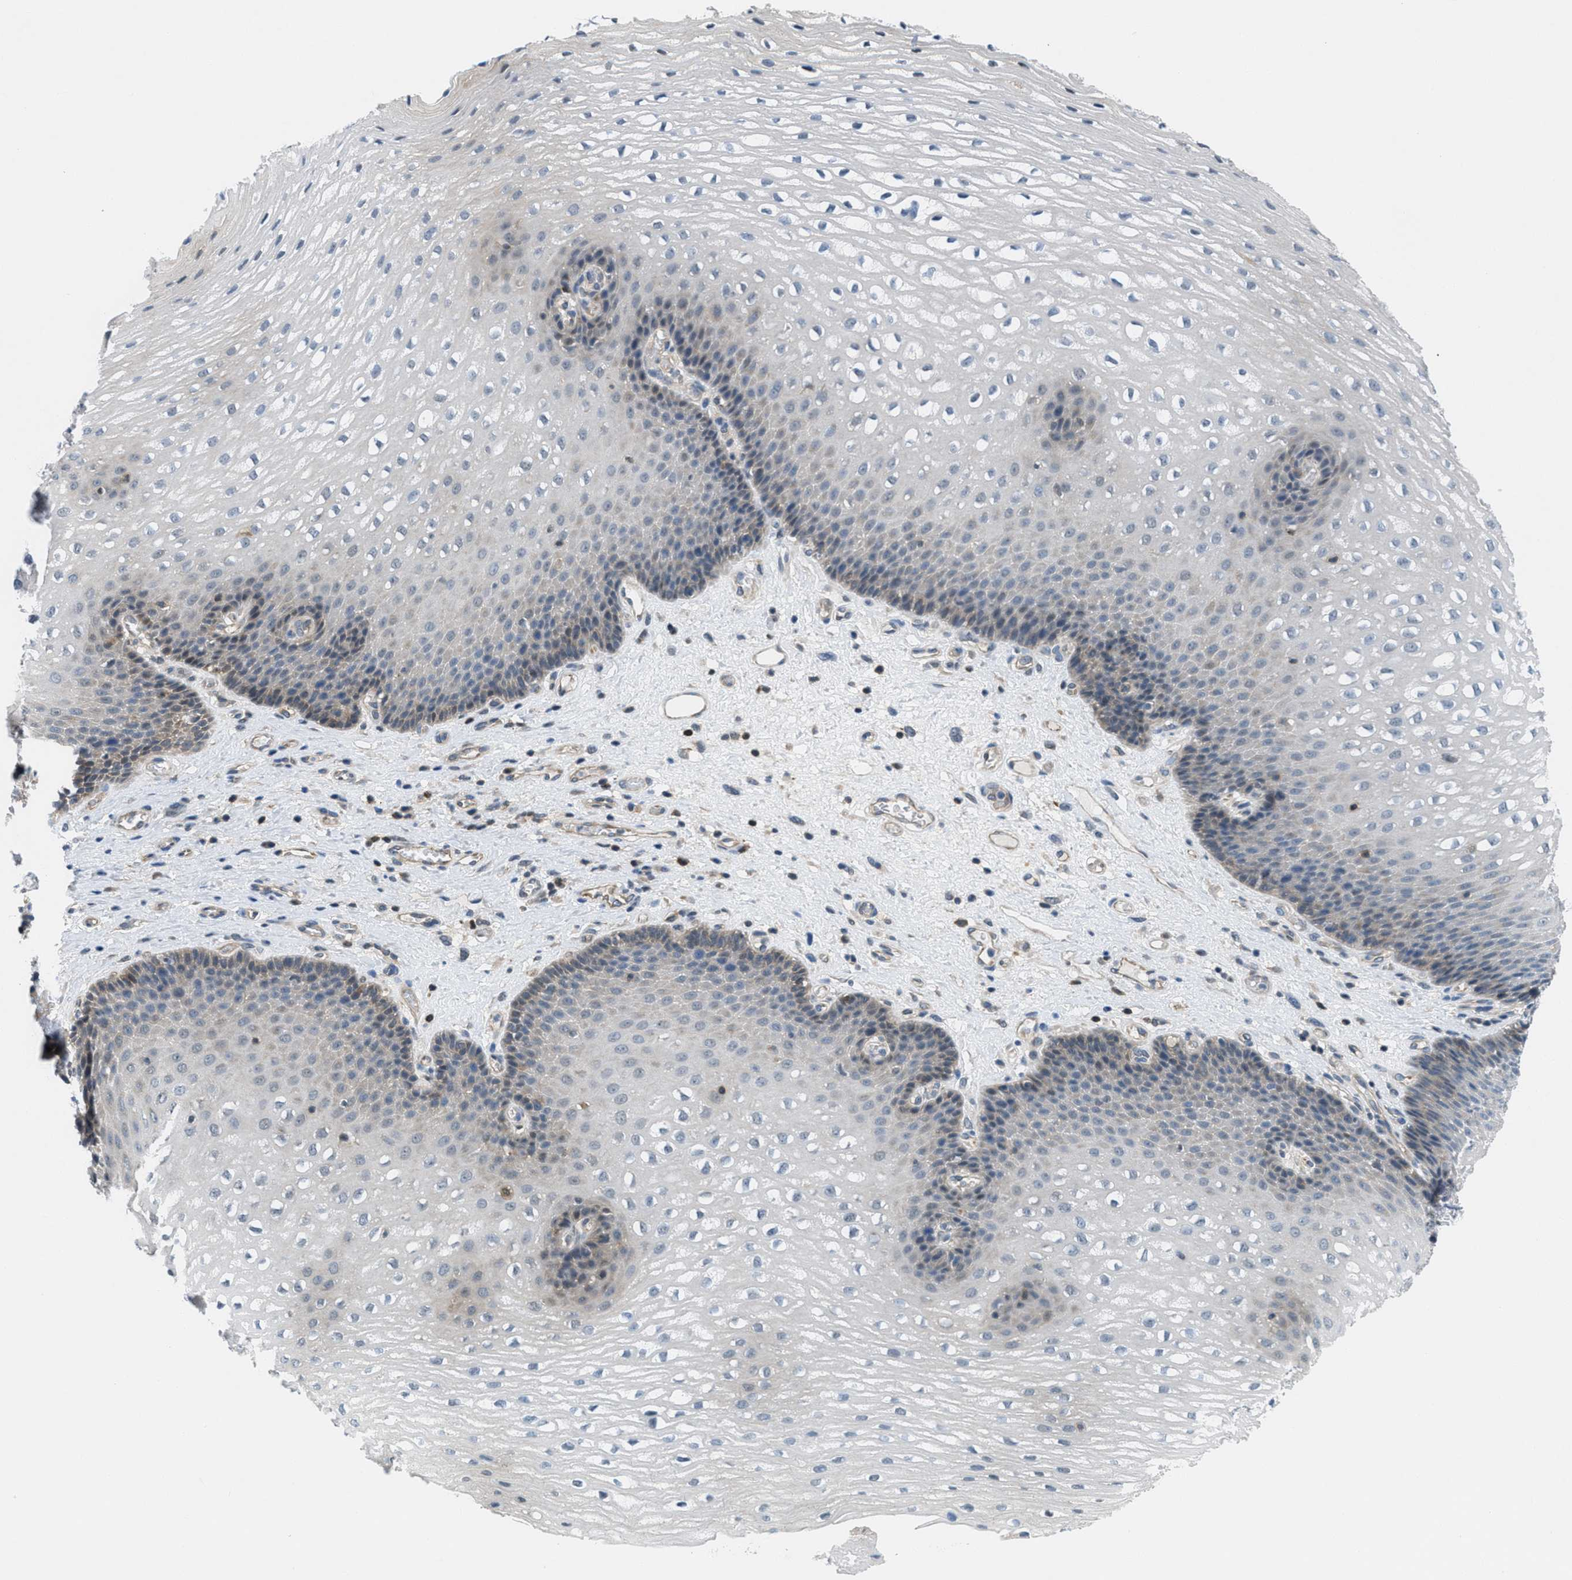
{"staining": {"intensity": "moderate", "quantity": "<25%", "location": "cytoplasmic/membranous"}, "tissue": "esophagus", "cell_type": "Squamous epithelial cells", "image_type": "normal", "snomed": [{"axis": "morphology", "description": "Normal tissue, NOS"}, {"axis": "topography", "description": "Esophagus"}], "caption": "Protein expression analysis of normal human esophagus reveals moderate cytoplasmic/membranous staining in approximately <25% of squamous epithelial cells. The staining is performed using DAB (3,3'-diaminobenzidine) brown chromogen to label protein expression. The nuclei are counter-stained blue using hematoxylin.", "gene": "PIP5K1C", "patient": {"sex": "male", "age": 48}}